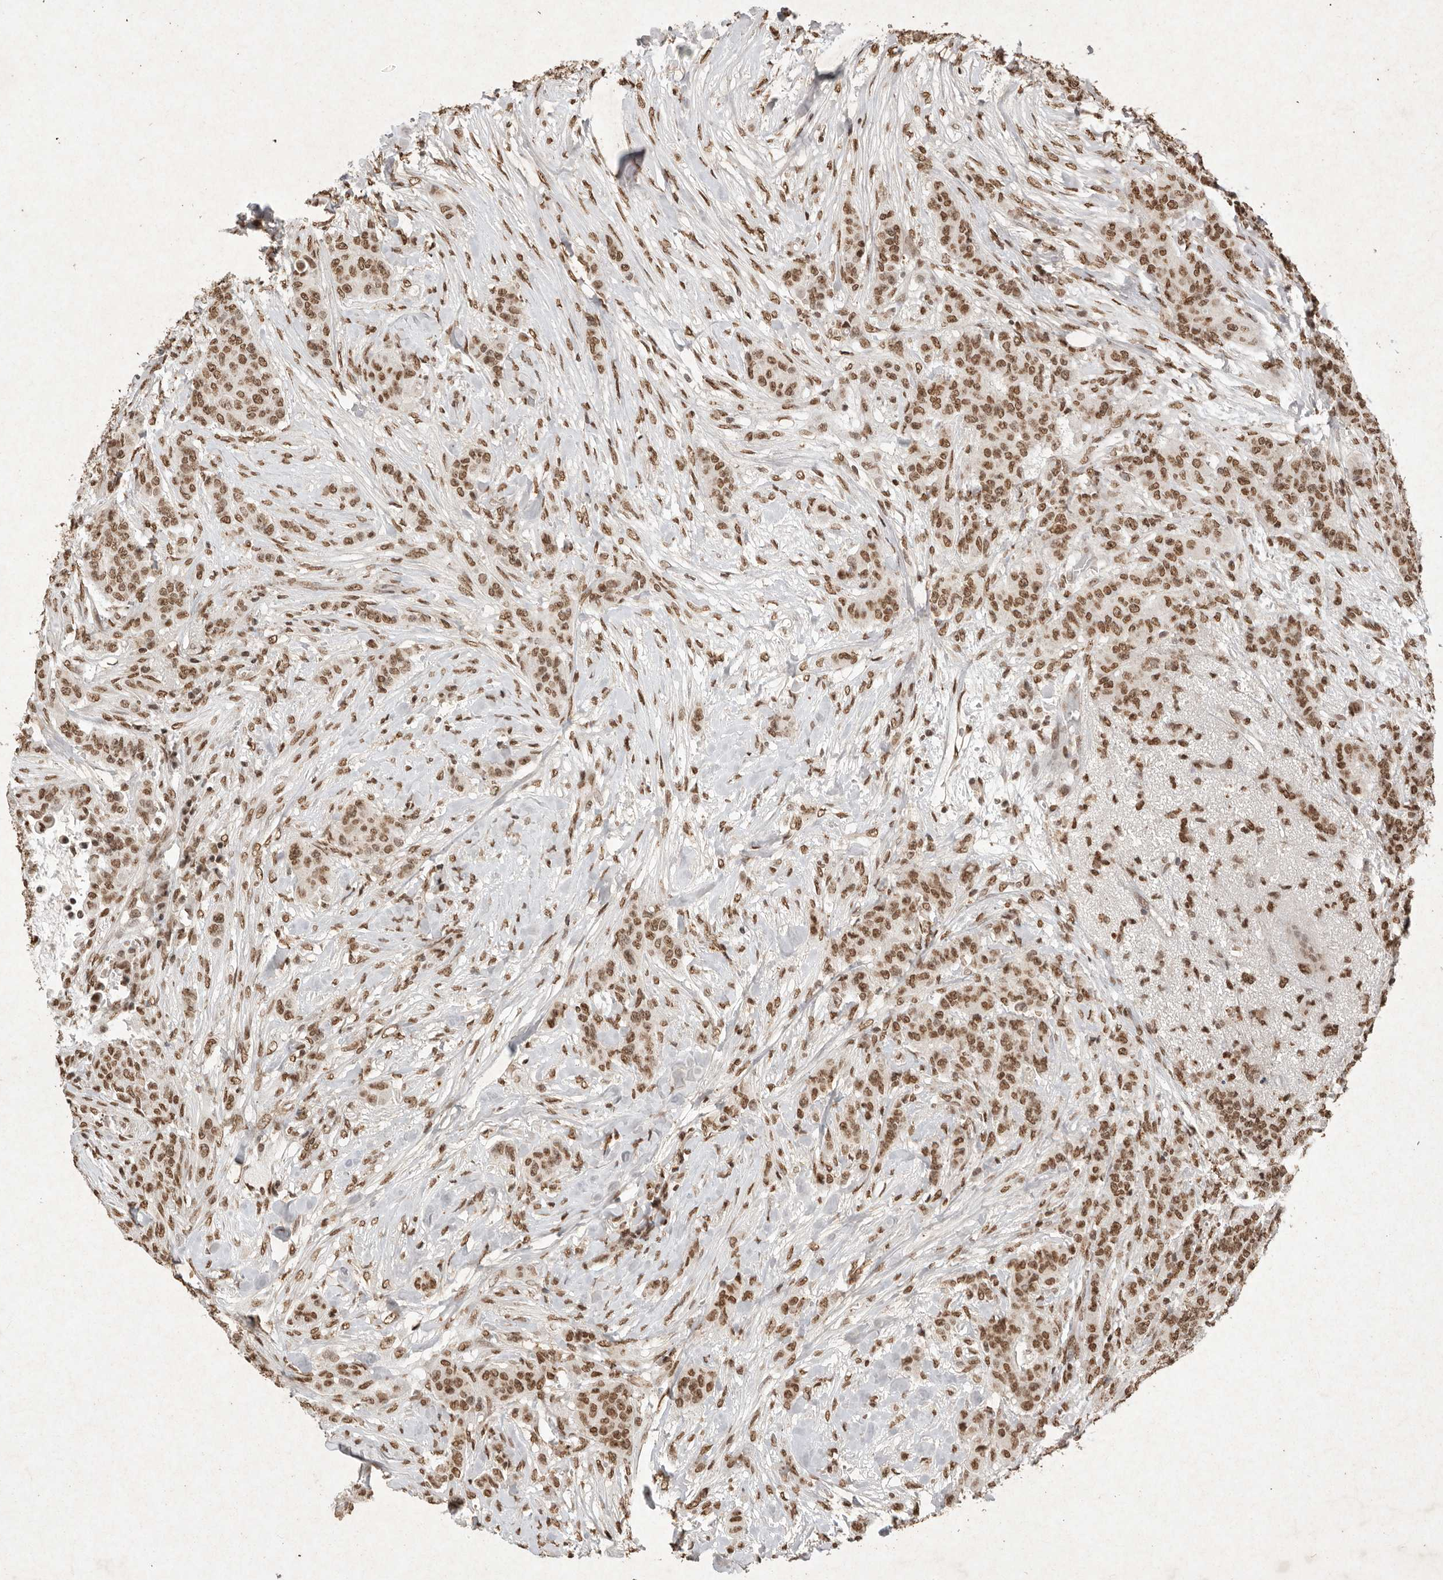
{"staining": {"intensity": "moderate", "quantity": ">75%", "location": "nuclear"}, "tissue": "breast cancer", "cell_type": "Tumor cells", "image_type": "cancer", "snomed": [{"axis": "morphology", "description": "Duct carcinoma"}, {"axis": "topography", "description": "Breast"}], "caption": "Immunohistochemistry of human breast cancer (intraductal carcinoma) shows medium levels of moderate nuclear expression in about >75% of tumor cells.", "gene": "NKX3-2", "patient": {"sex": "female", "age": 40}}